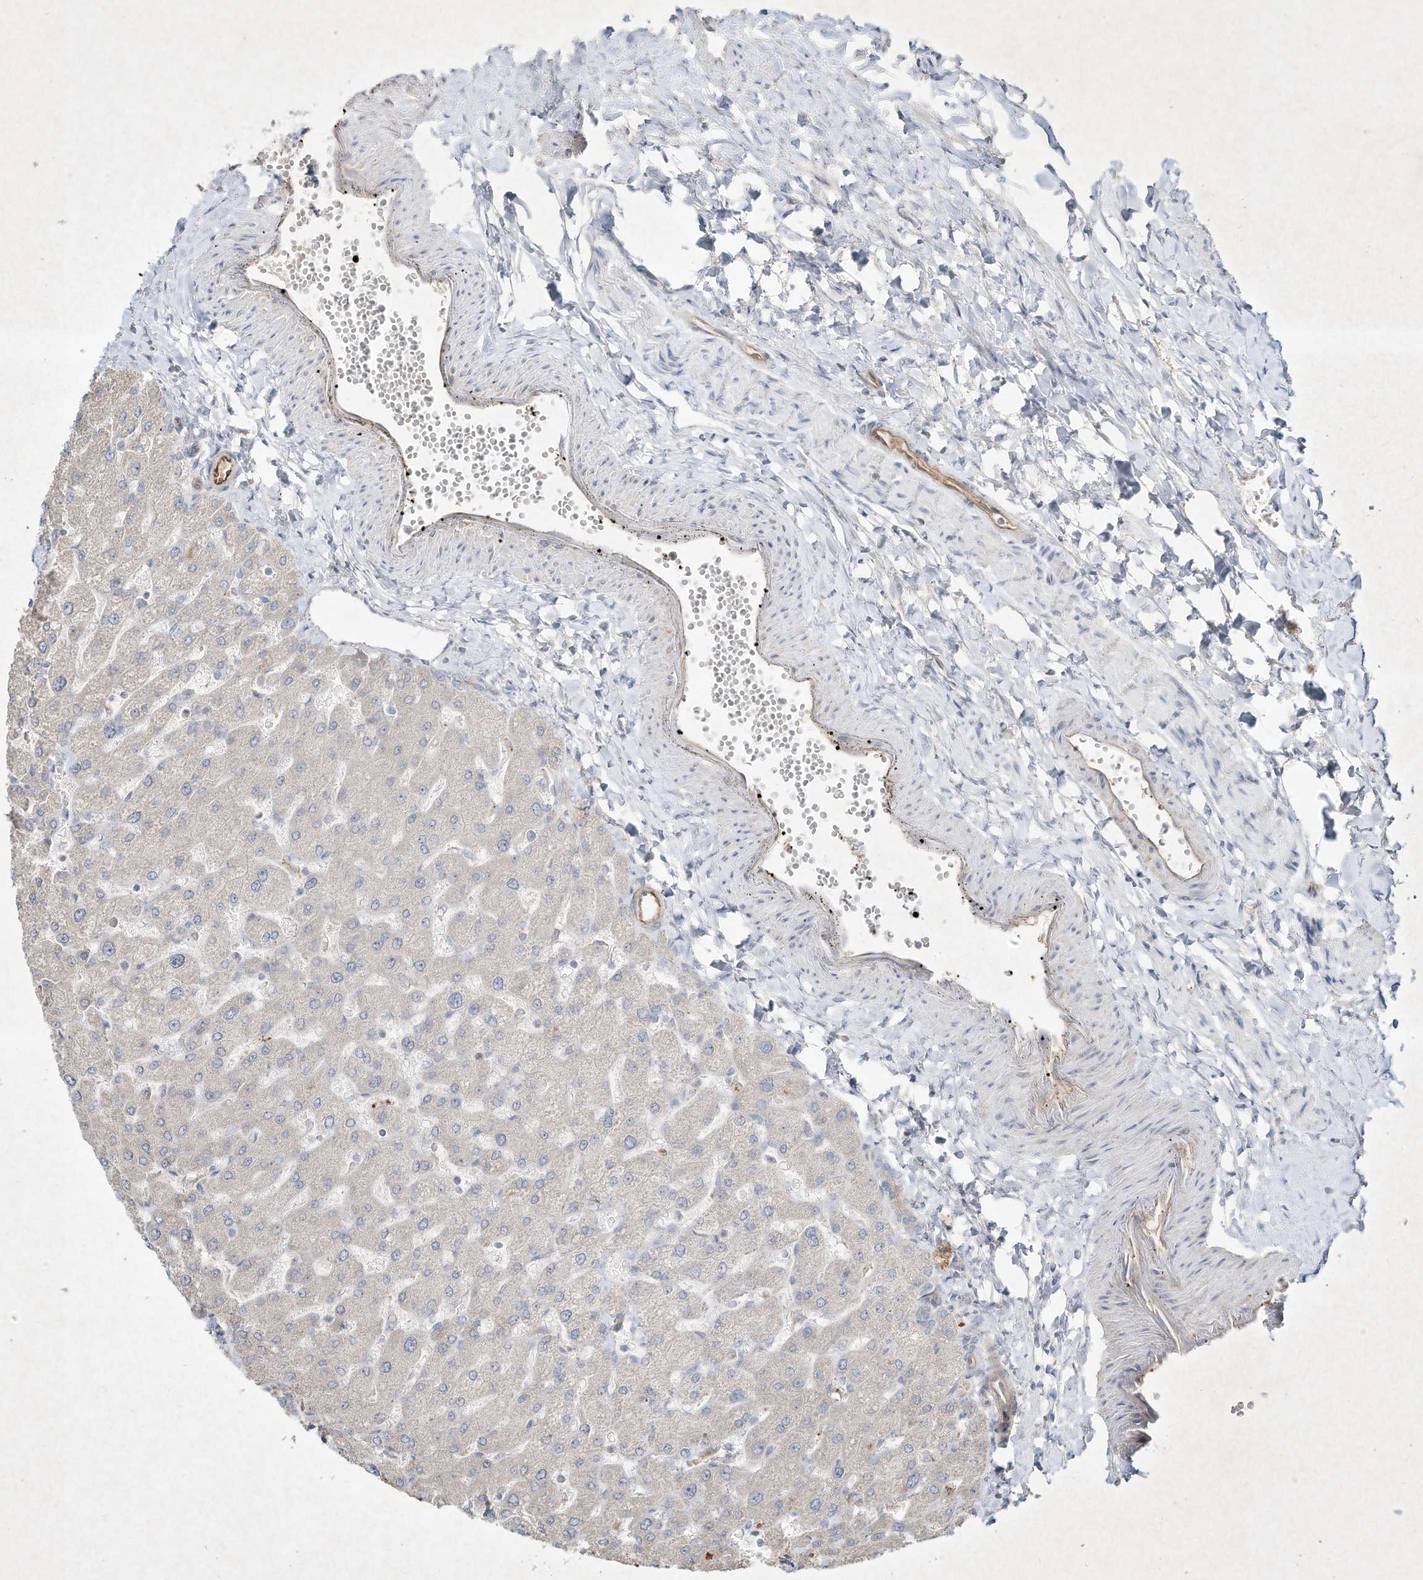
{"staining": {"intensity": "negative", "quantity": "none", "location": "none"}, "tissue": "liver", "cell_type": "Cholangiocytes", "image_type": "normal", "snomed": [{"axis": "morphology", "description": "Normal tissue, NOS"}, {"axis": "topography", "description": "Liver"}], "caption": "Histopathology image shows no protein staining in cholangiocytes of normal liver.", "gene": "HTR5A", "patient": {"sex": "male", "age": 55}}